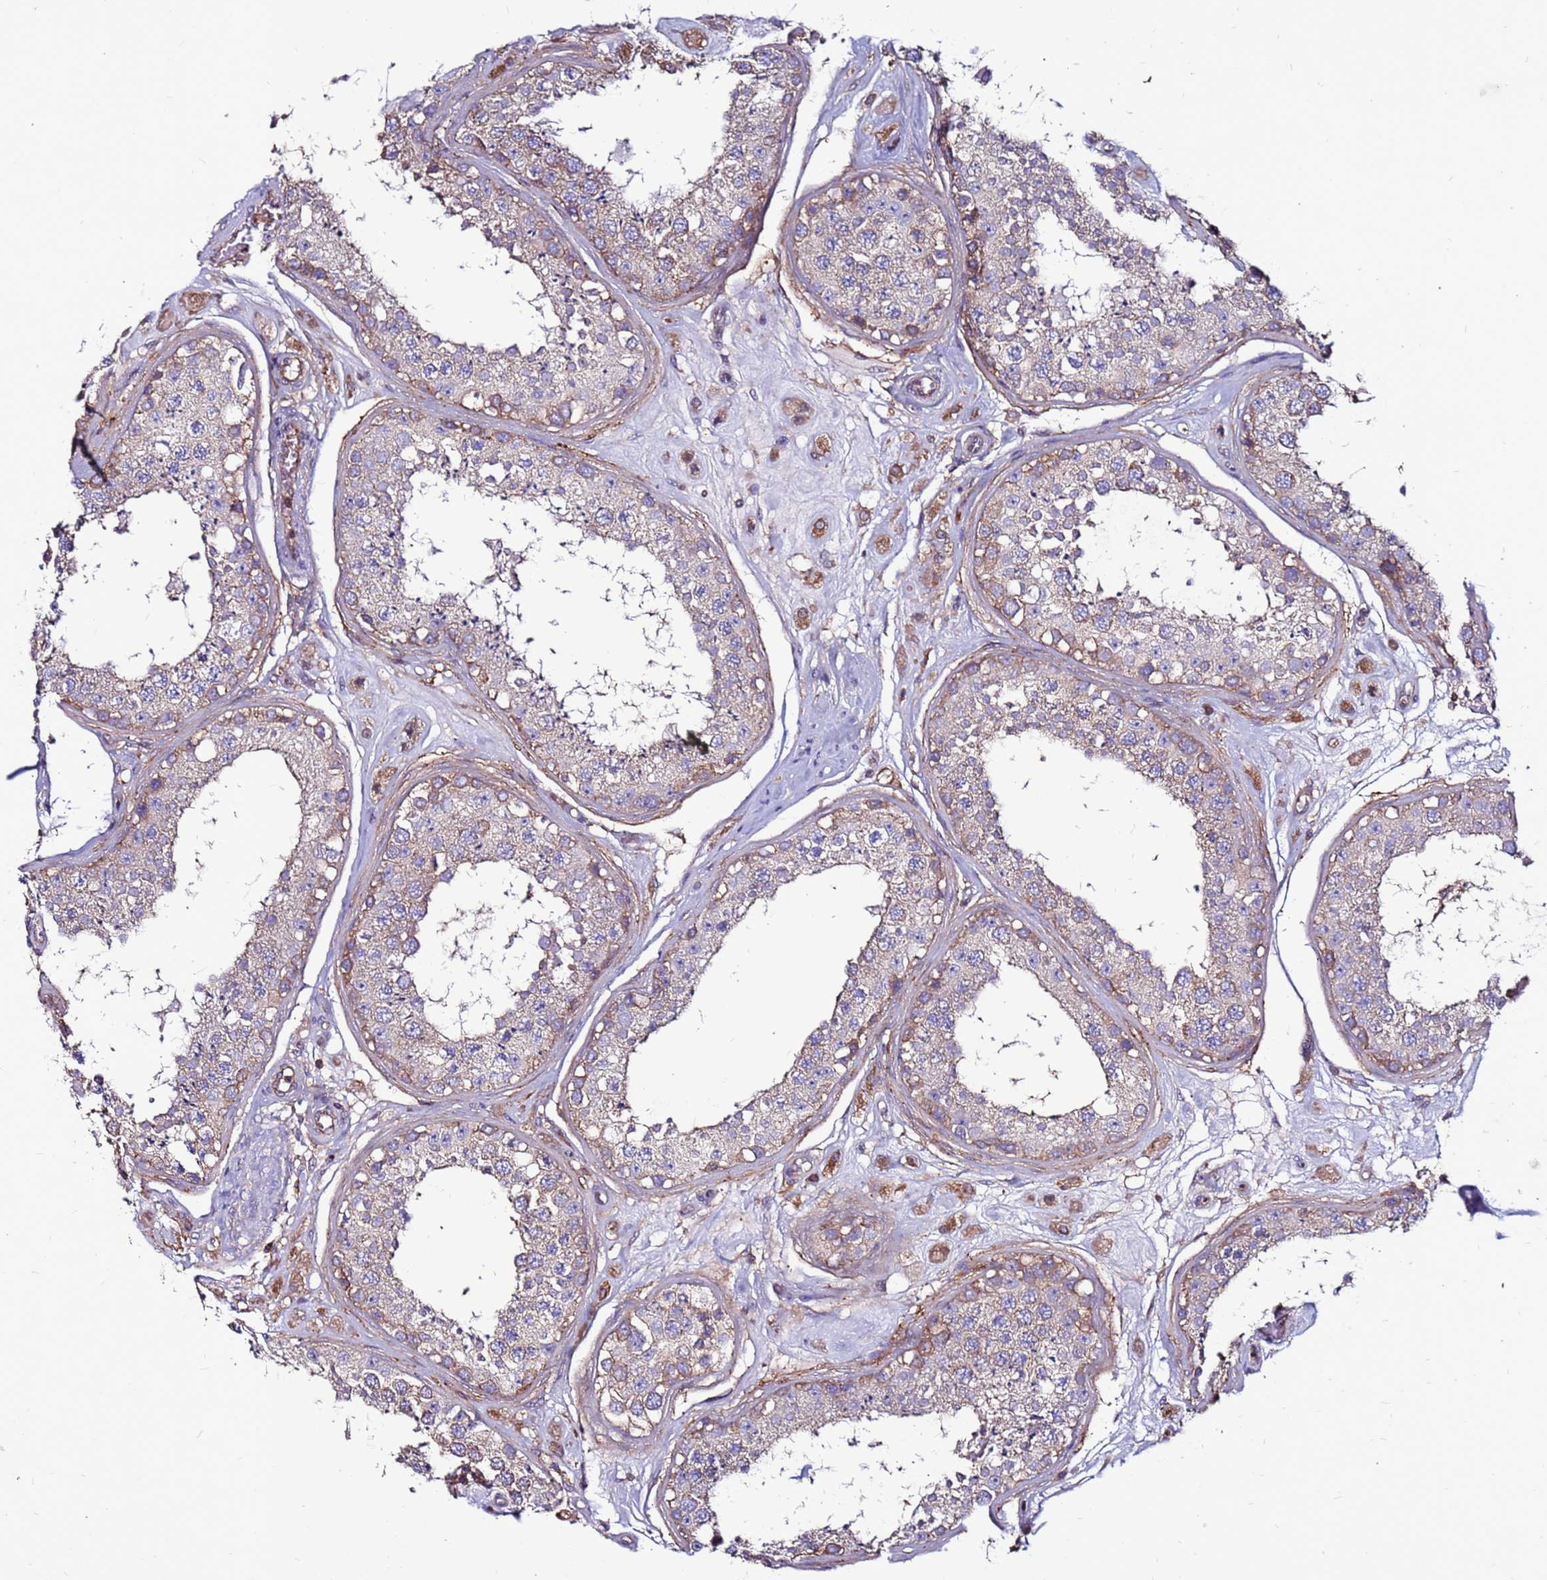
{"staining": {"intensity": "moderate", "quantity": "25%-75%", "location": "cytoplasmic/membranous"}, "tissue": "testis", "cell_type": "Cells in seminiferous ducts", "image_type": "normal", "snomed": [{"axis": "morphology", "description": "Normal tissue, NOS"}, {"axis": "topography", "description": "Testis"}], "caption": "Brown immunohistochemical staining in benign human testis demonstrates moderate cytoplasmic/membranous expression in approximately 25%-75% of cells in seminiferous ducts. The staining is performed using DAB (3,3'-diaminobenzidine) brown chromogen to label protein expression. The nuclei are counter-stained blue using hematoxylin.", "gene": "NRN1L", "patient": {"sex": "male", "age": 25}}